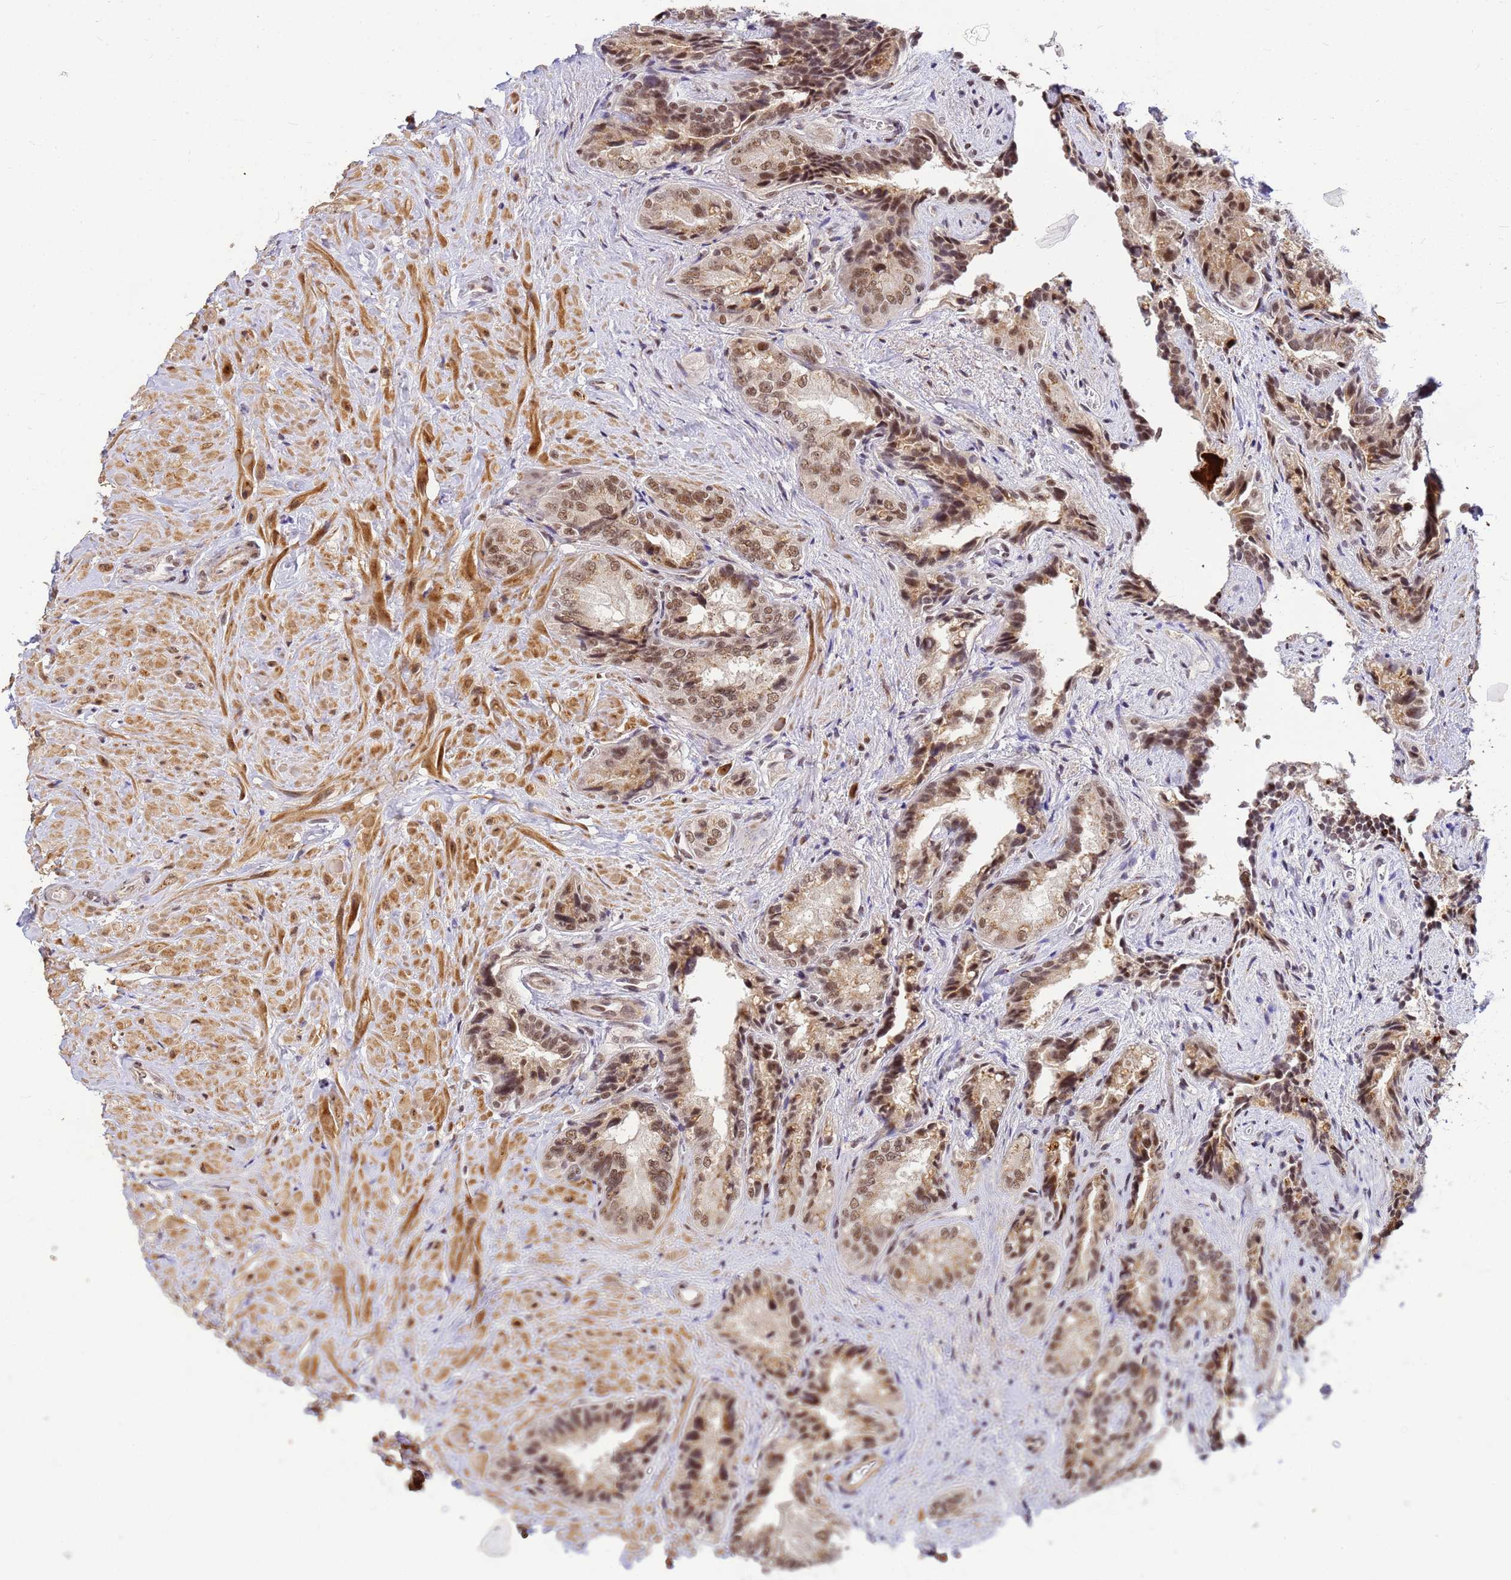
{"staining": {"intensity": "moderate", "quantity": ">75%", "location": "cytoplasmic/membranous,nuclear"}, "tissue": "seminal vesicle", "cell_type": "Glandular cells", "image_type": "normal", "snomed": [{"axis": "morphology", "description": "Normal tissue, NOS"}, {"axis": "topography", "description": "Seminal veicle"}, {"axis": "topography", "description": "Peripheral nerve tissue"}], "caption": "Brown immunohistochemical staining in benign seminal vesicle shows moderate cytoplasmic/membranous,nuclear expression in approximately >75% of glandular cells.", "gene": "NCBP2", "patient": {"sex": "male", "age": 67}}